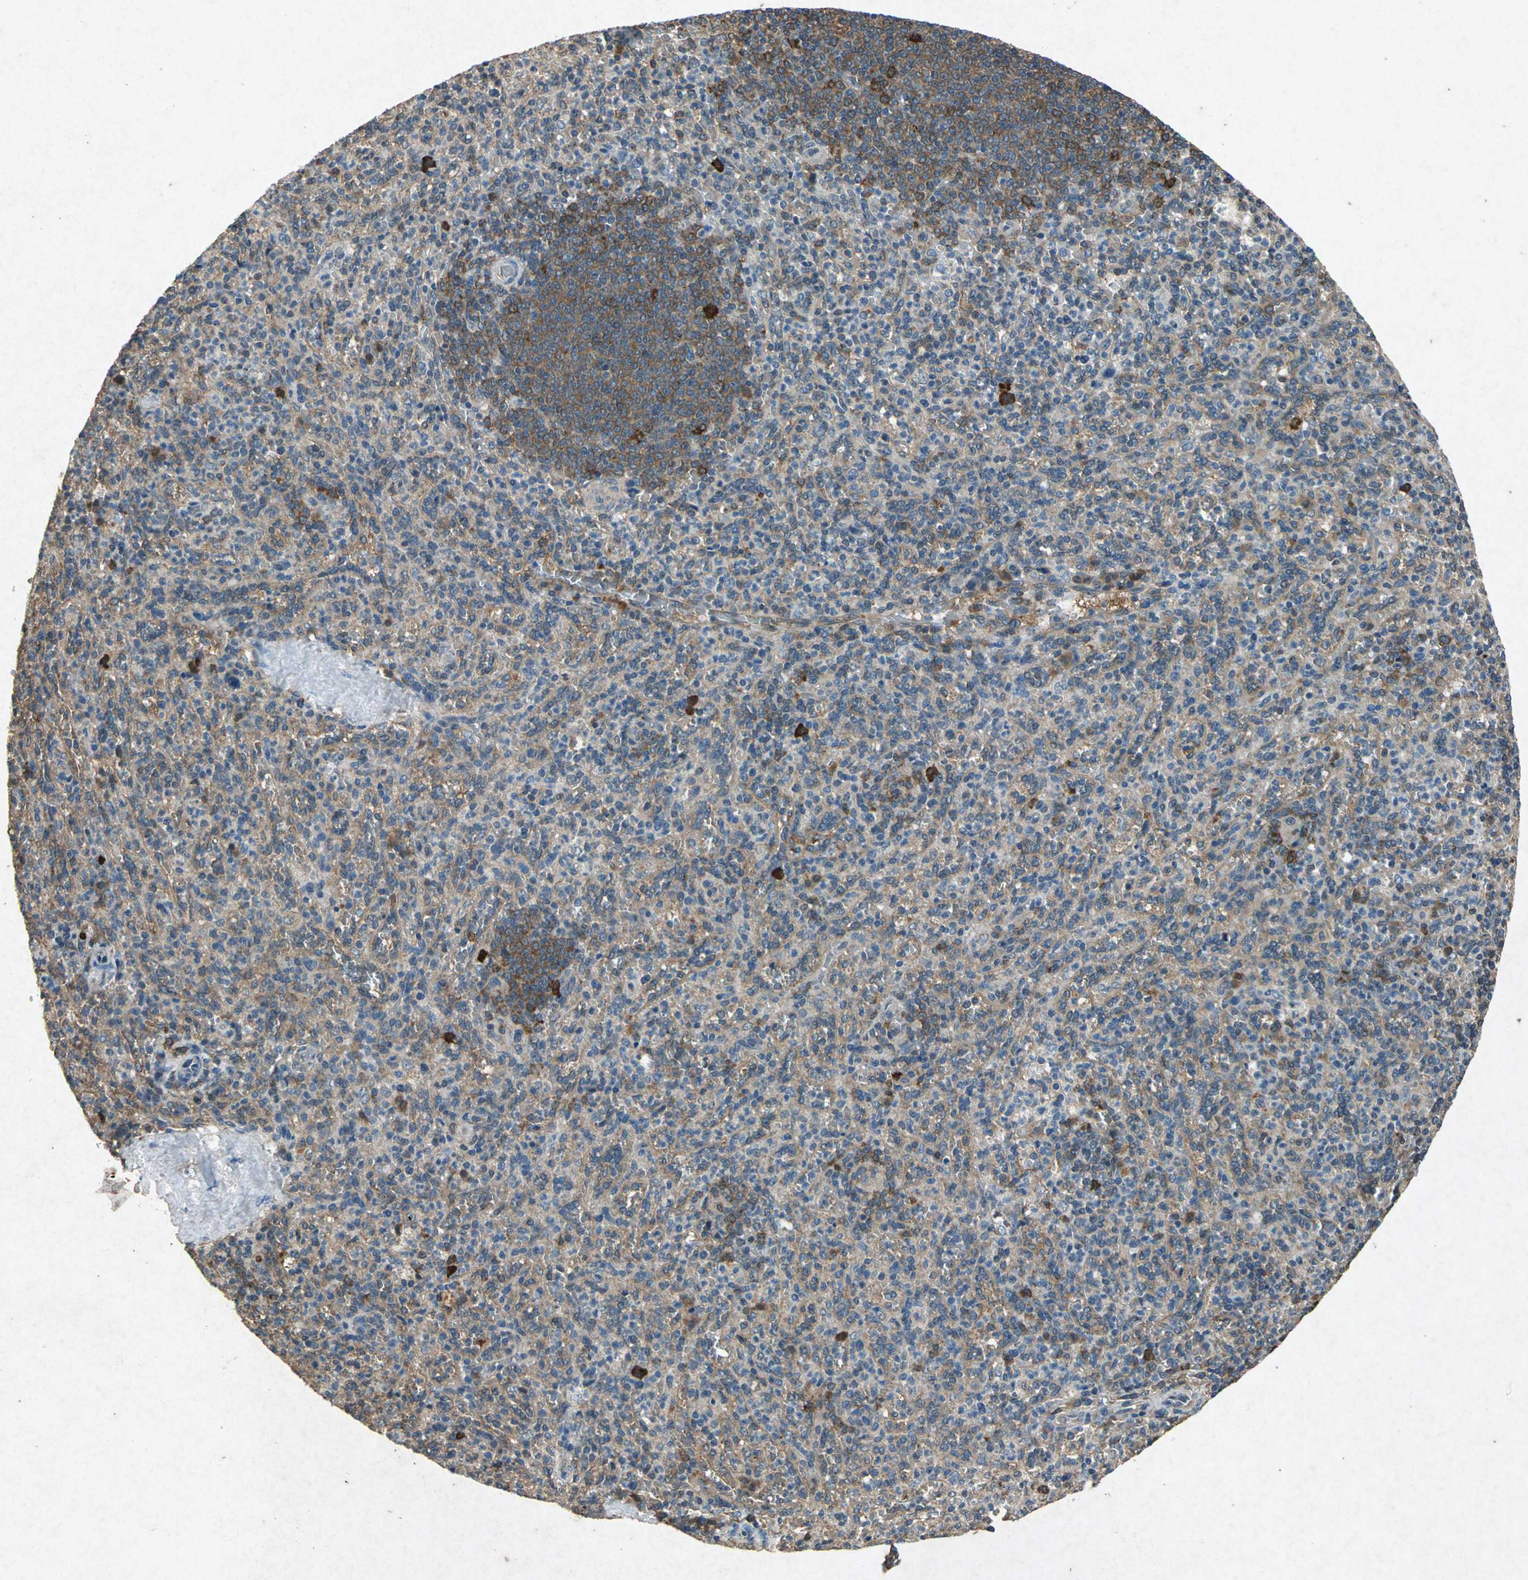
{"staining": {"intensity": "weak", "quantity": ">75%", "location": "cytoplasmic/membranous"}, "tissue": "spleen", "cell_type": "Cells in red pulp", "image_type": "normal", "snomed": [{"axis": "morphology", "description": "Normal tissue, NOS"}, {"axis": "topography", "description": "Spleen"}], "caption": "The photomicrograph demonstrates staining of benign spleen, revealing weak cytoplasmic/membranous protein staining (brown color) within cells in red pulp. Nuclei are stained in blue.", "gene": "HSP90AB1", "patient": {"sex": "male", "age": 36}}